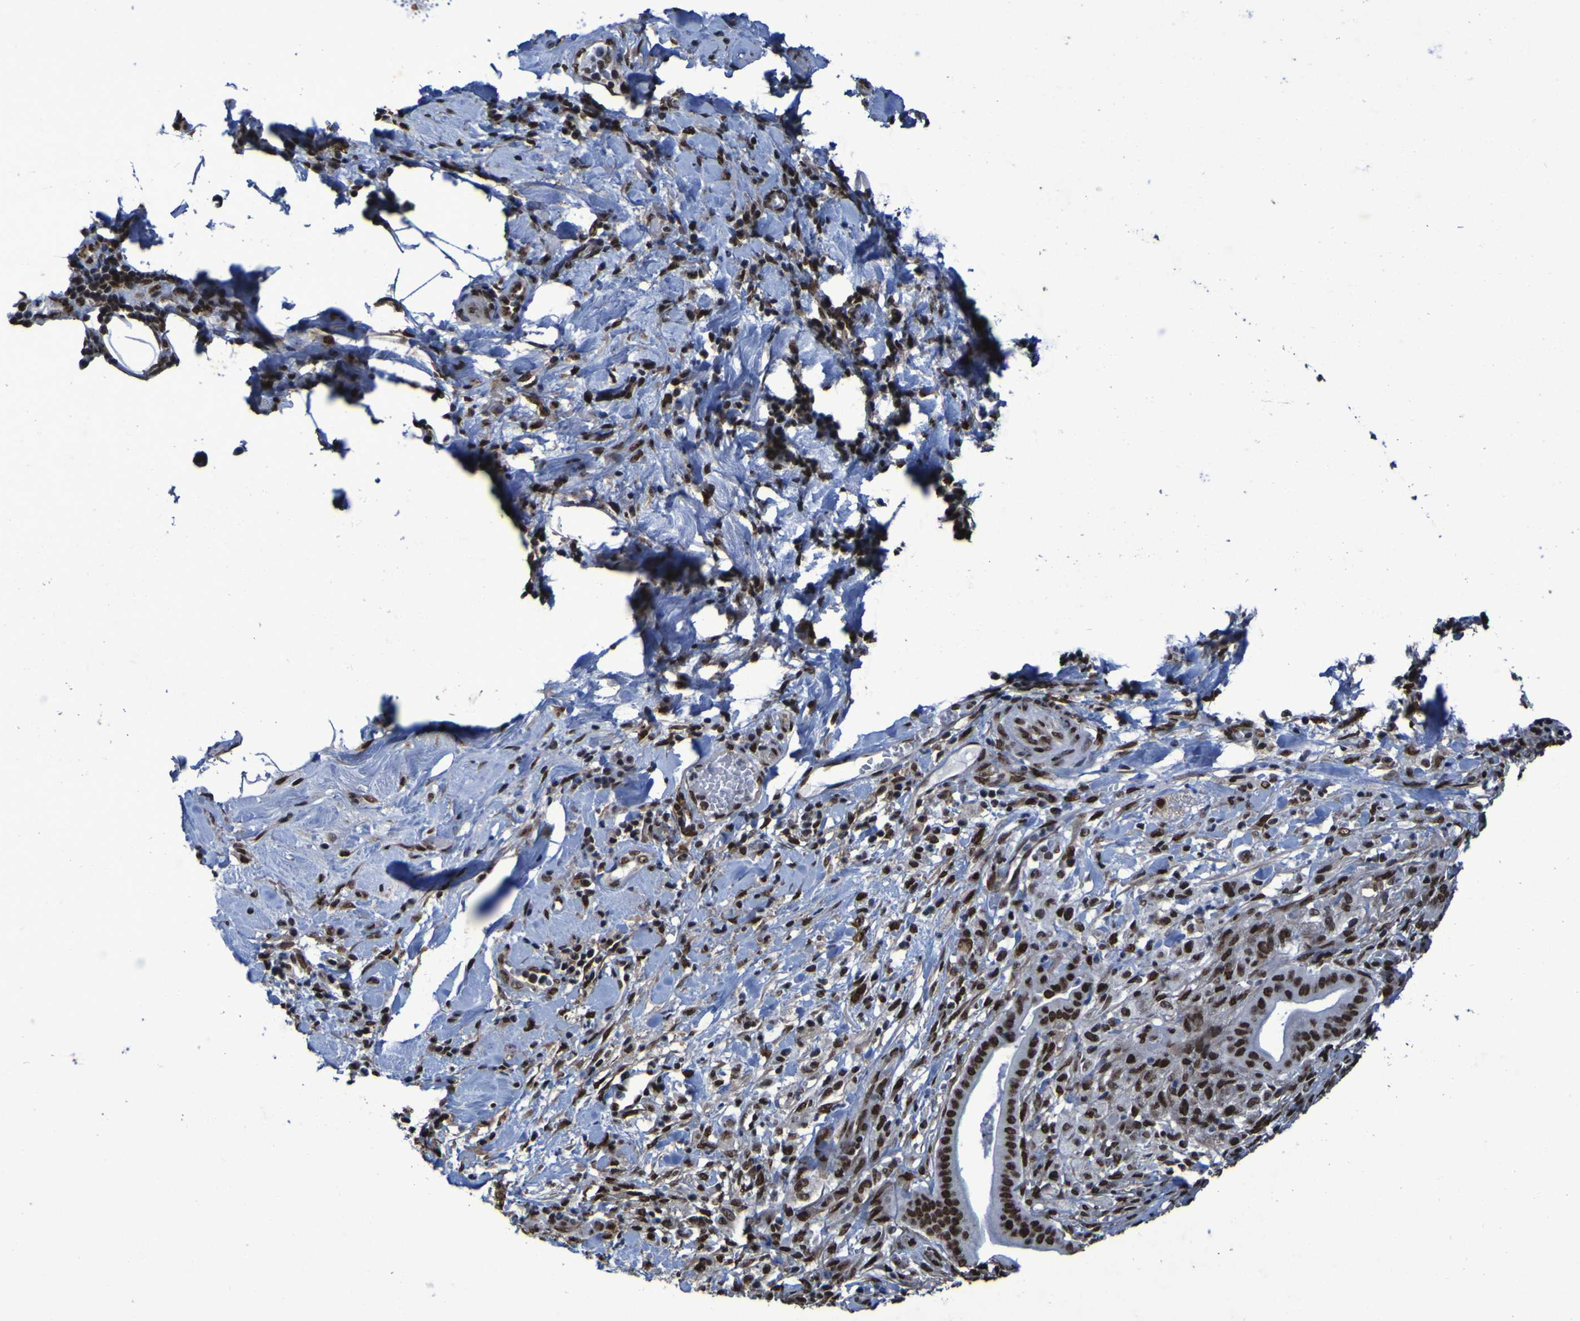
{"staining": {"intensity": "strong", "quantity": ">75%", "location": "nuclear"}, "tissue": "pancreatic cancer", "cell_type": "Tumor cells", "image_type": "cancer", "snomed": [{"axis": "morphology", "description": "Adenocarcinoma, NOS"}, {"axis": "topography", "description": "Pancreas"}], "caption": "Approximately >75% of tumor cells in adenocarcinoma (pancreatic) show strong nuclear protein positivity as visualized by brown immunohistochemical staining.", "gene": "HNRNPR", "patient": {"sex": "male", "age": 63}}